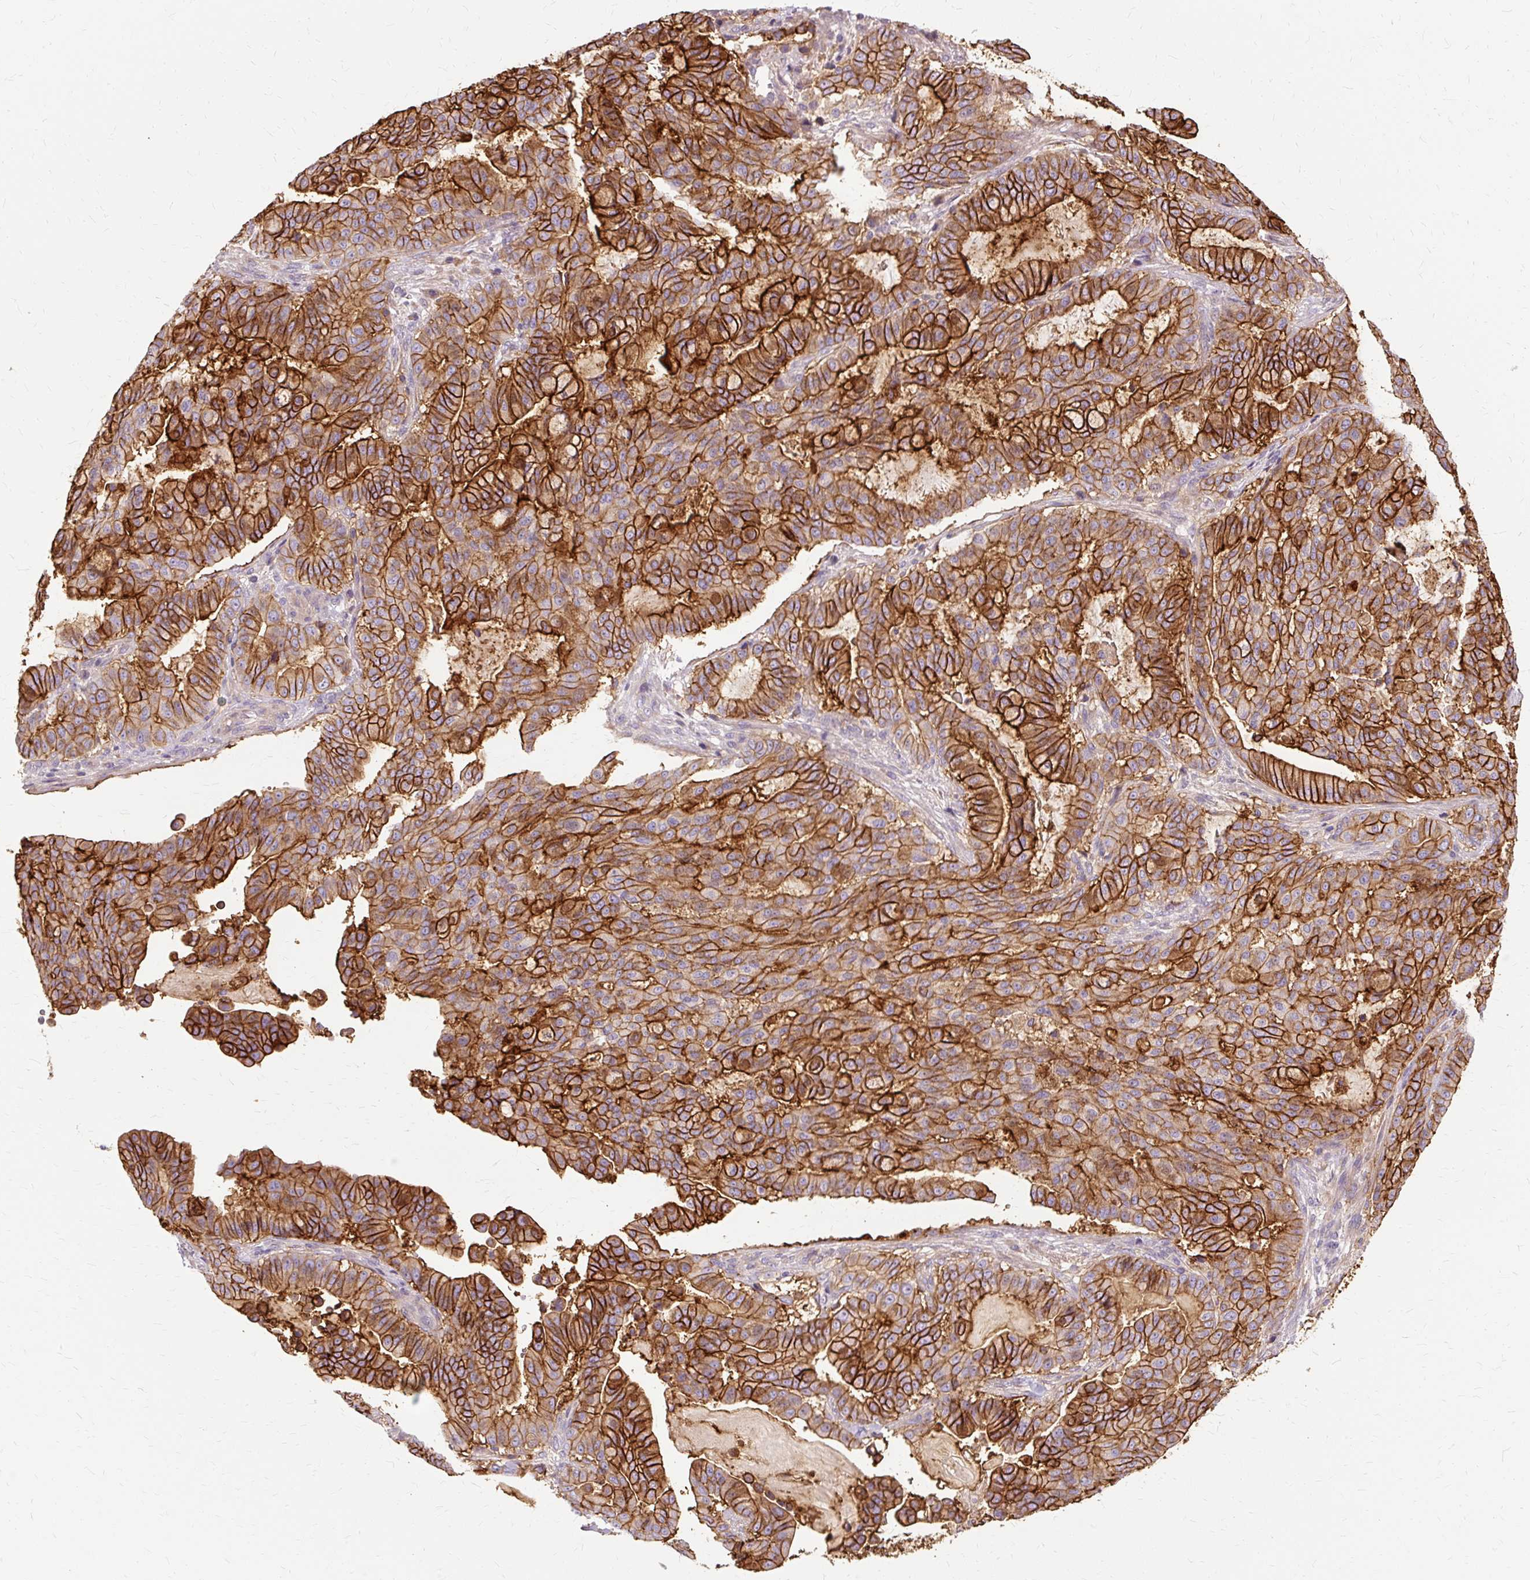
{"staining": {"intensity": "strong", "quantity": ">75%", "location": "cytoplasmic/membranous"}, "tissue": "pancreatic cancer", "cell_type": "Tumor cells", "image_type": "cancer", "snomed": [{"axis": "morphology", "description": "Adenocarcinoma, NOS"}, {"axis": "topography", "description": "Pancreas"}], "caption": "Protein expression analysis of human pancreatic cancer reveals strong cytoplasmic/membranous positivity in approximately >75% of tumor cells.", "gene": "TSPAN8", "patient": {"sex": "male", "age": 63}}